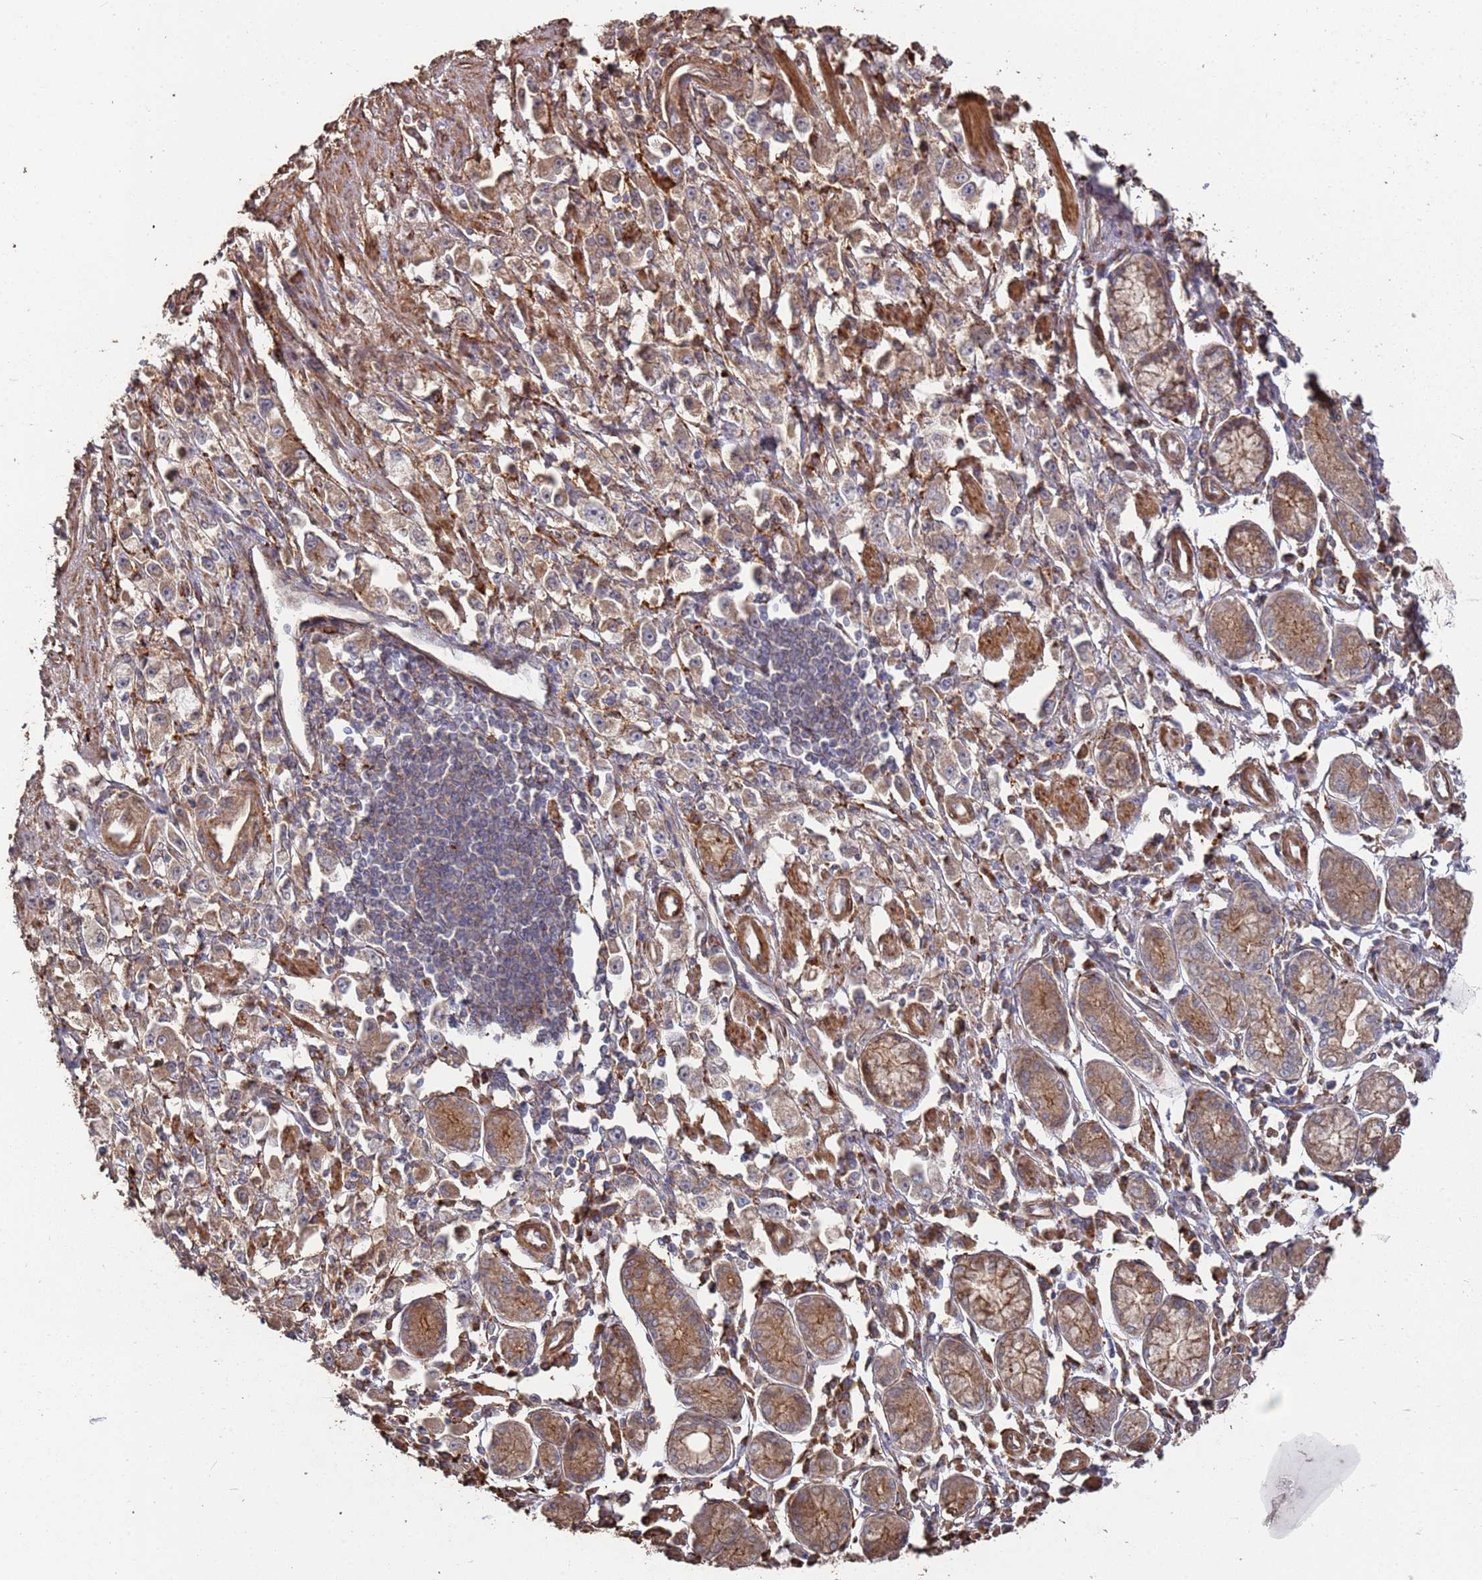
{"staining": {"intensity": "moderate", "quantity": ">75%", "location": "cytoplasmic/membranous"}, "tissue": "stomach cancer", "cell_type": "Tumor cells", "image_type": "cancer", "snomed": [{"axis": "morphology", "description": "Adenocarcinoma, NOS"}, {"axis": "topography", "description": "Stomach"}], "caption": "Immunohistochemical staining of adenocarcinoma (stomach) displays medium levels of moderate cytoplasmic/membranous protein expression in about >75% of tumor cells.", "gene": "LACC1", "patient": {"sex": "female", "age": 59}}